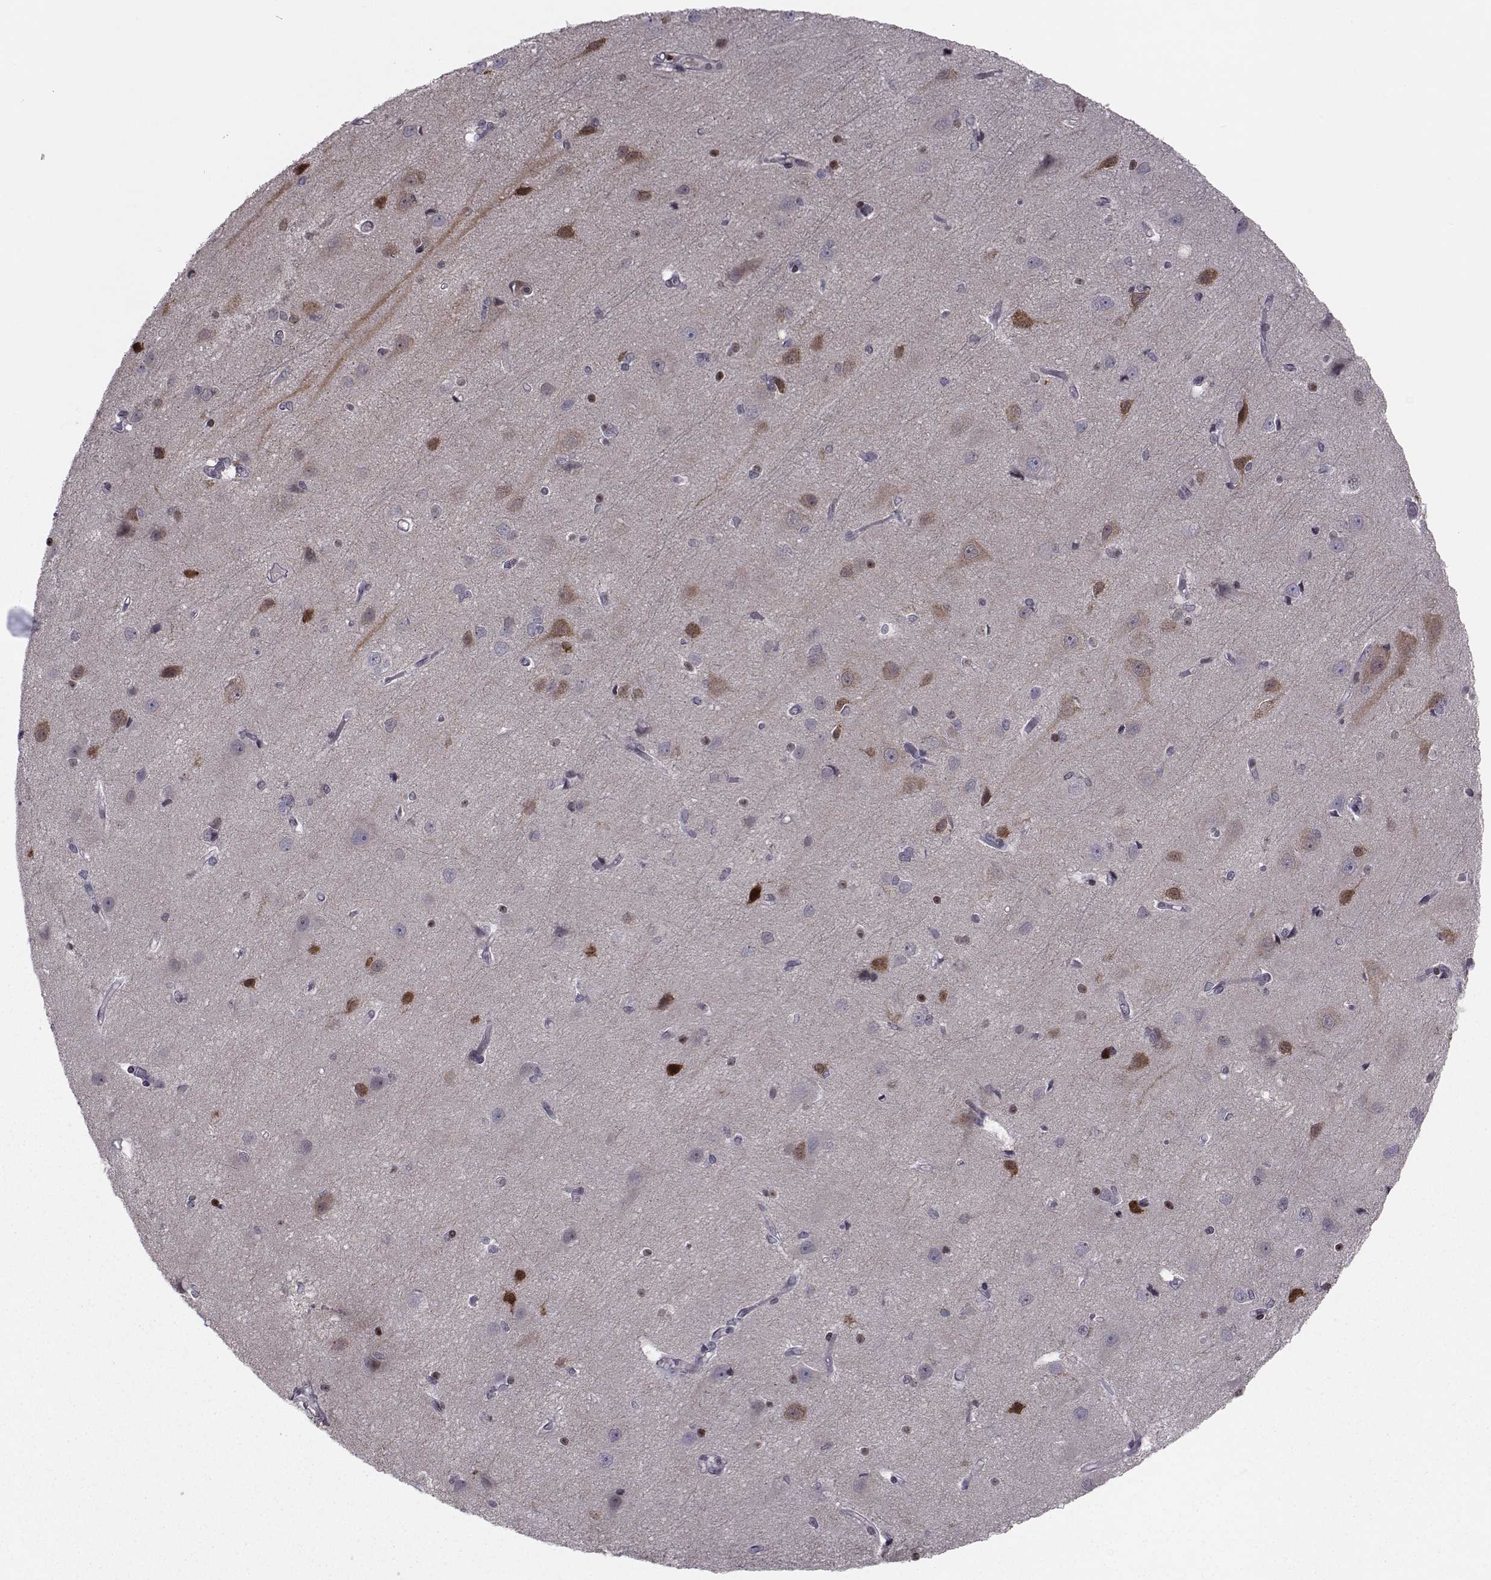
{"staining": {"intensity": "negative", "quantity": "none", "location": "none"}, "tissue": "cerebral cortex", "cell_type": "Endothelial cells", "image_type": "normal", "snomed": [{"axis": "morphology", "description": "Normal tissue, NOS"}, {"axis": "topography", "description": "Cerebral cortex"}], "caption": "DAB immunohistochemical staining of benign cerebral cortex displays no significant positivity in endothelial cells.", "gene": "PCP4L1", "patient": {"sex": "male", "age": 37}}